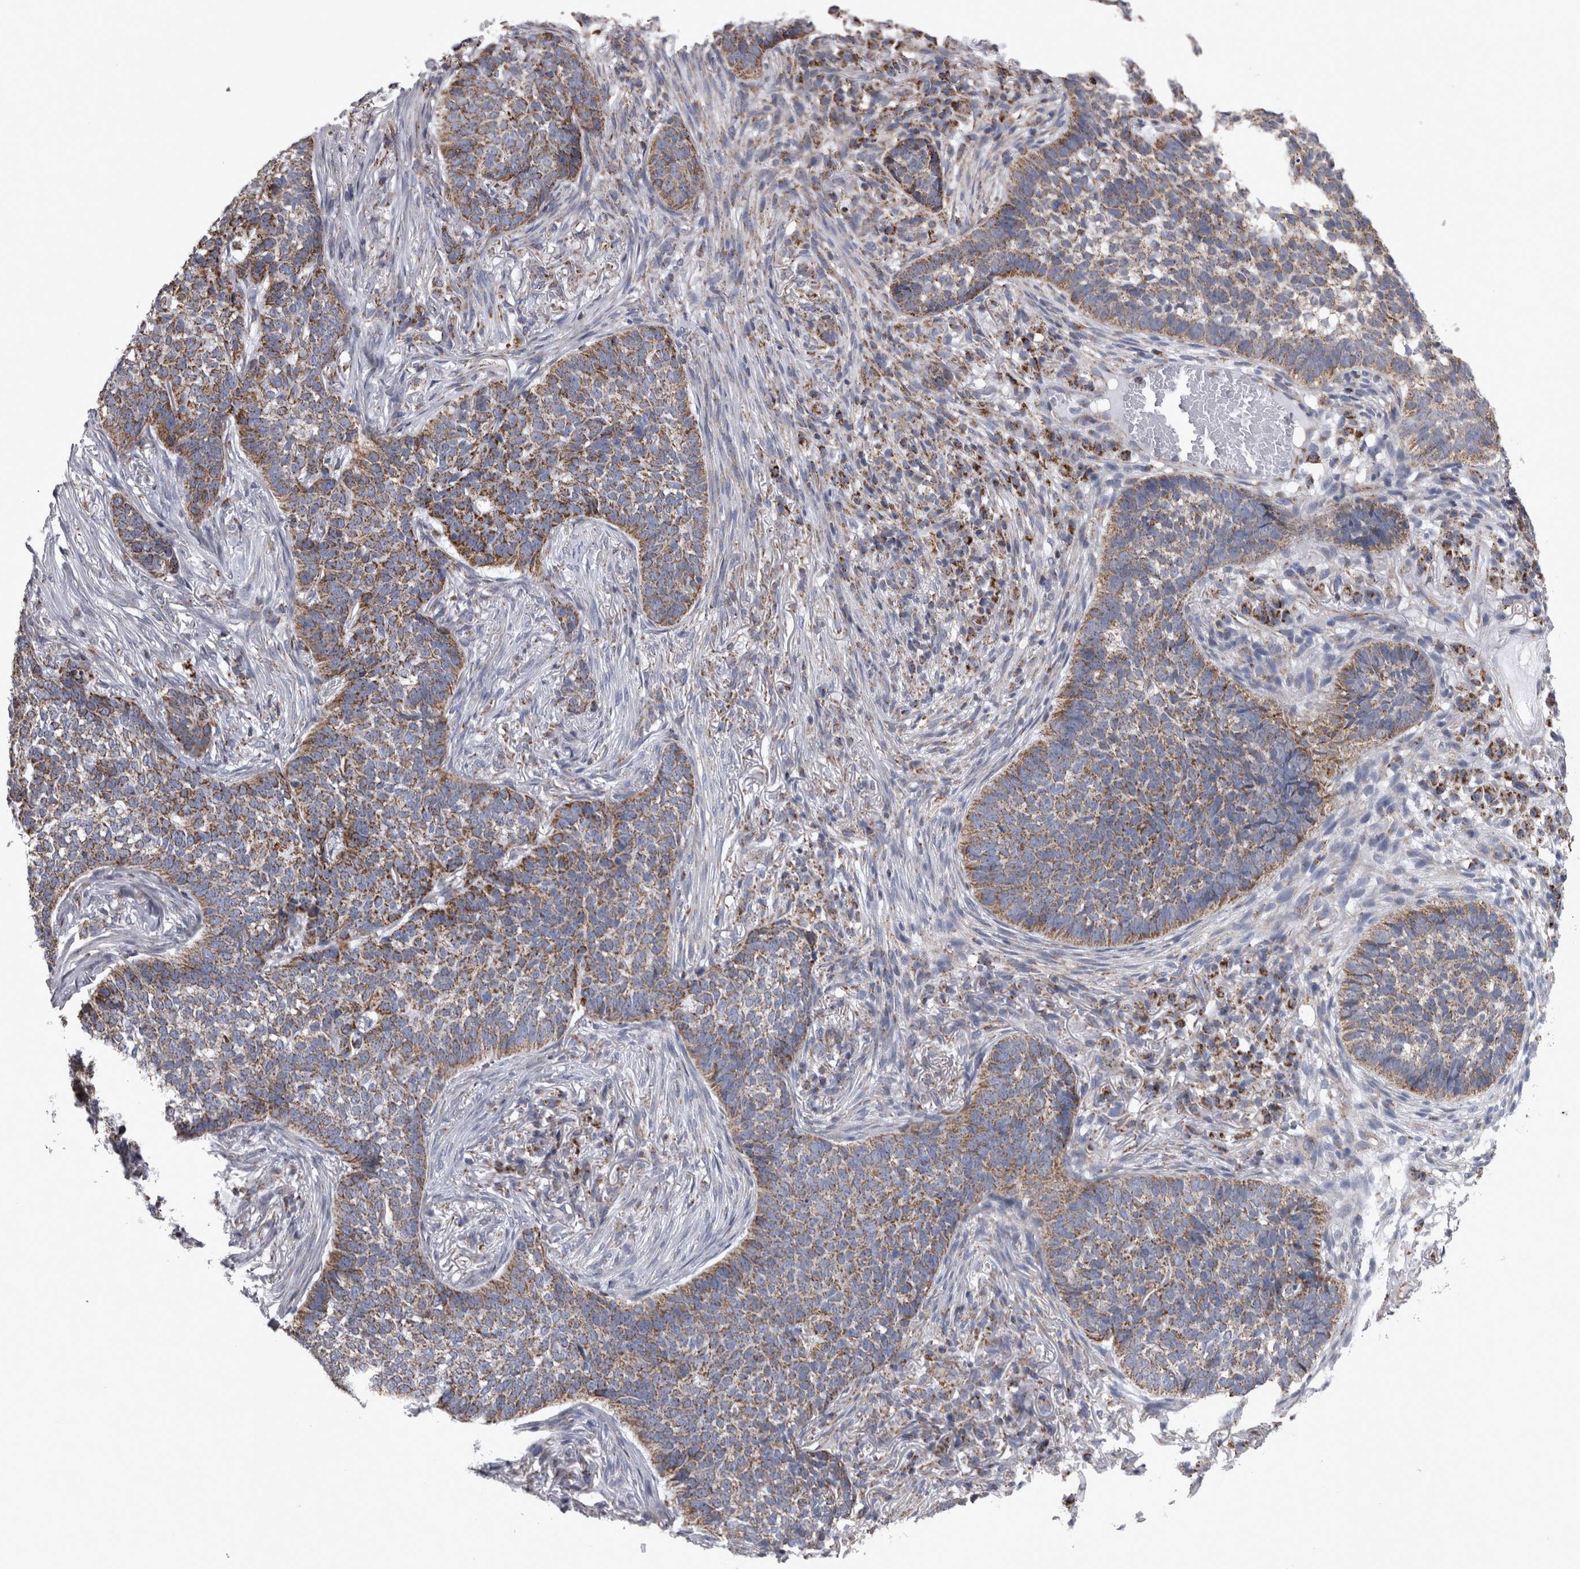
{"staining": {"intensity": "moderate", "quantity": ">75%", "location": "cytoplasmic/membranous"}, "tissue": "skin cancer", "cell_type": "Tumor cells", "image_type": "cancer", "snomed": [{"axis": "morphology", "description": "Basal cell carcinoma"}, {"axis": "topography", "description": "Skin"}], "caption": "A brown stain labels moderate cytoplasmic/membranous positivity of a protein in human skin cancer tumor cells.", "gene": "MDH2", "patient": {"sex": "male", "age": 85}}